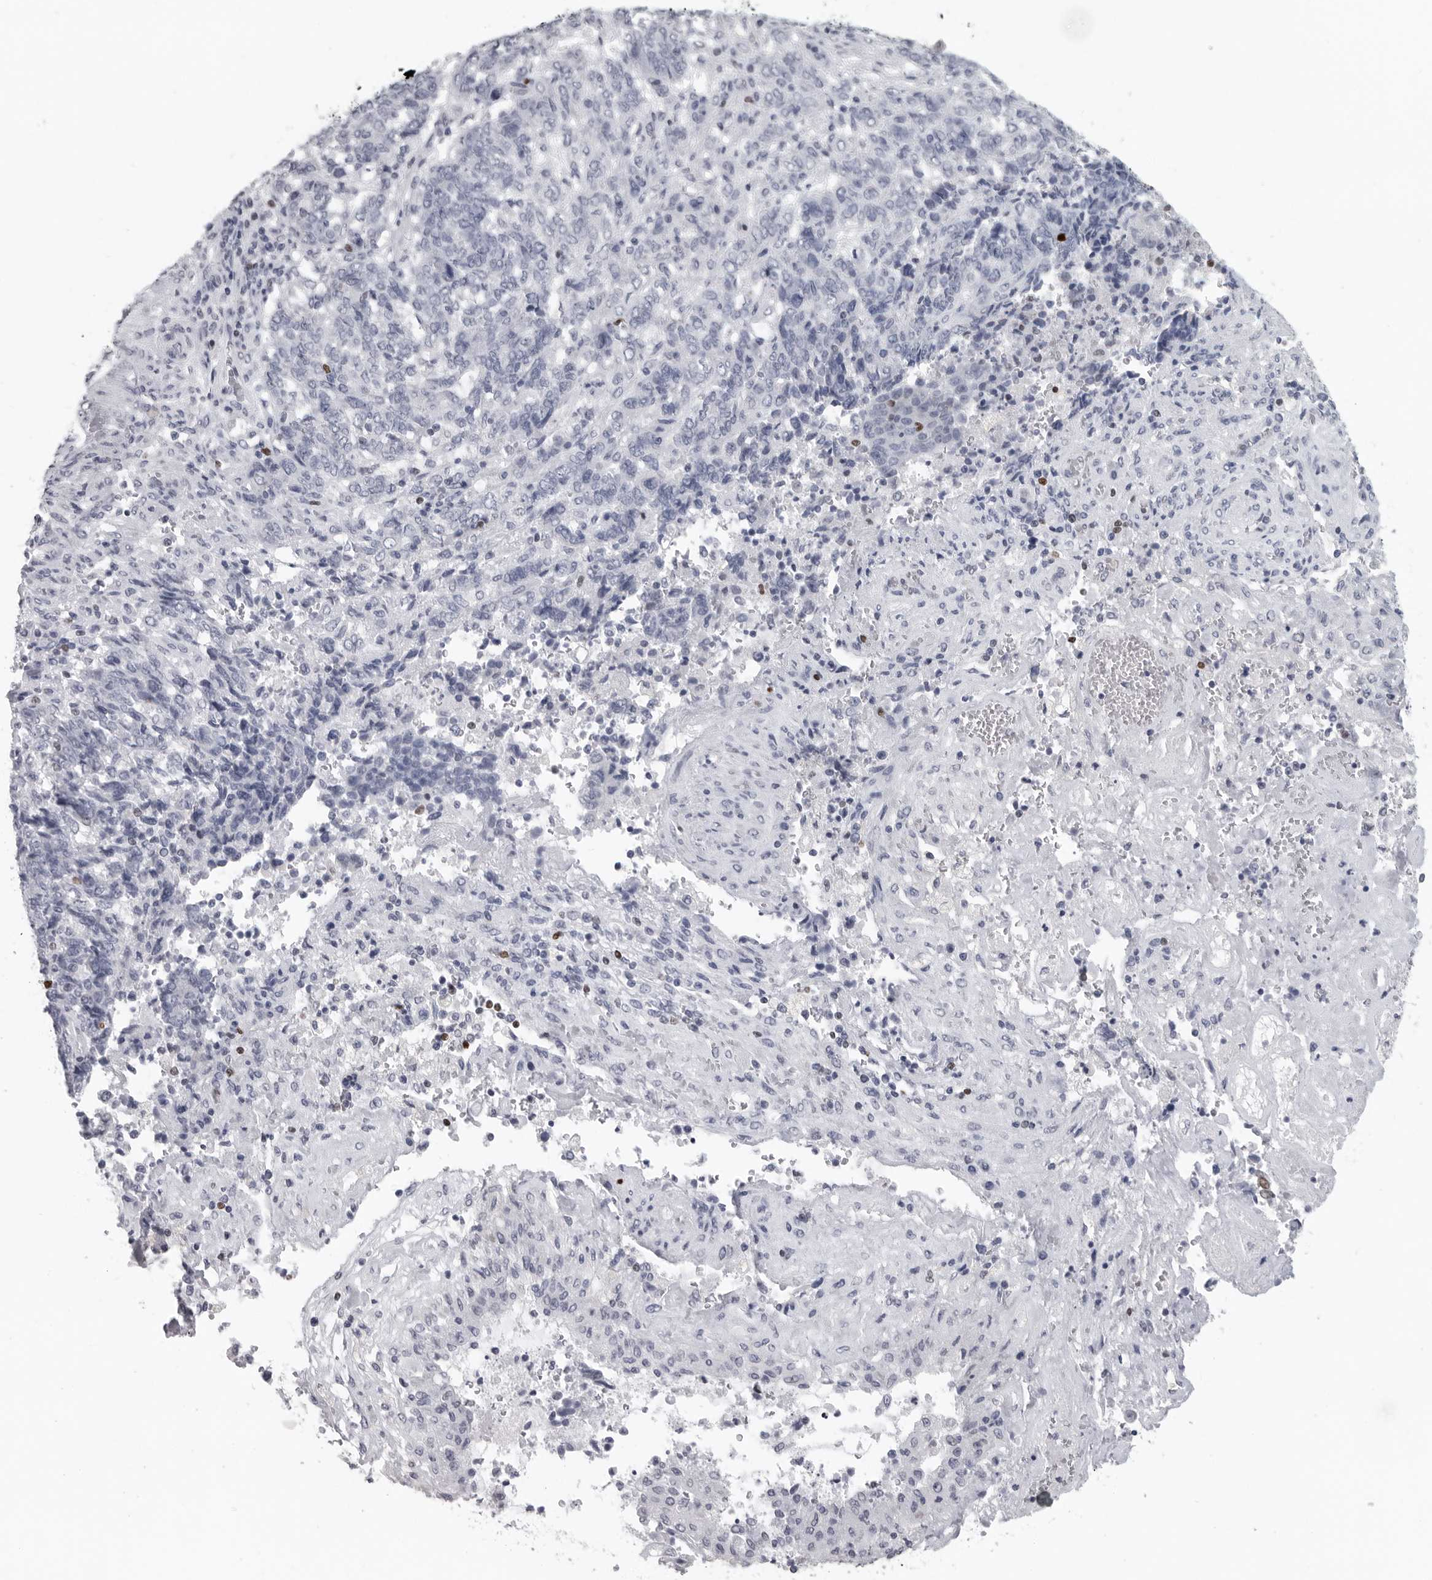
{"staining": {"intensity": "negative", "quantity": "none", "location": "none"}, "tissue": "endometrial cancer", "cell_type": "Tumor cells", "image_type": "cancer", "snomed": [{"axis": "morphology", "description": "Adenocarcinoma, NOS"}, {"axis": "topography", "description": "Endometrium"}], "caption": "This micrograph is of endometrial cancer stained with immunohistochemistry to label a protein in brown with the nuclei are counter-stained blue. There is no expression in tumor cells.", "gene": "SATB2", "patient": {"sex": "female", "age": 80}}